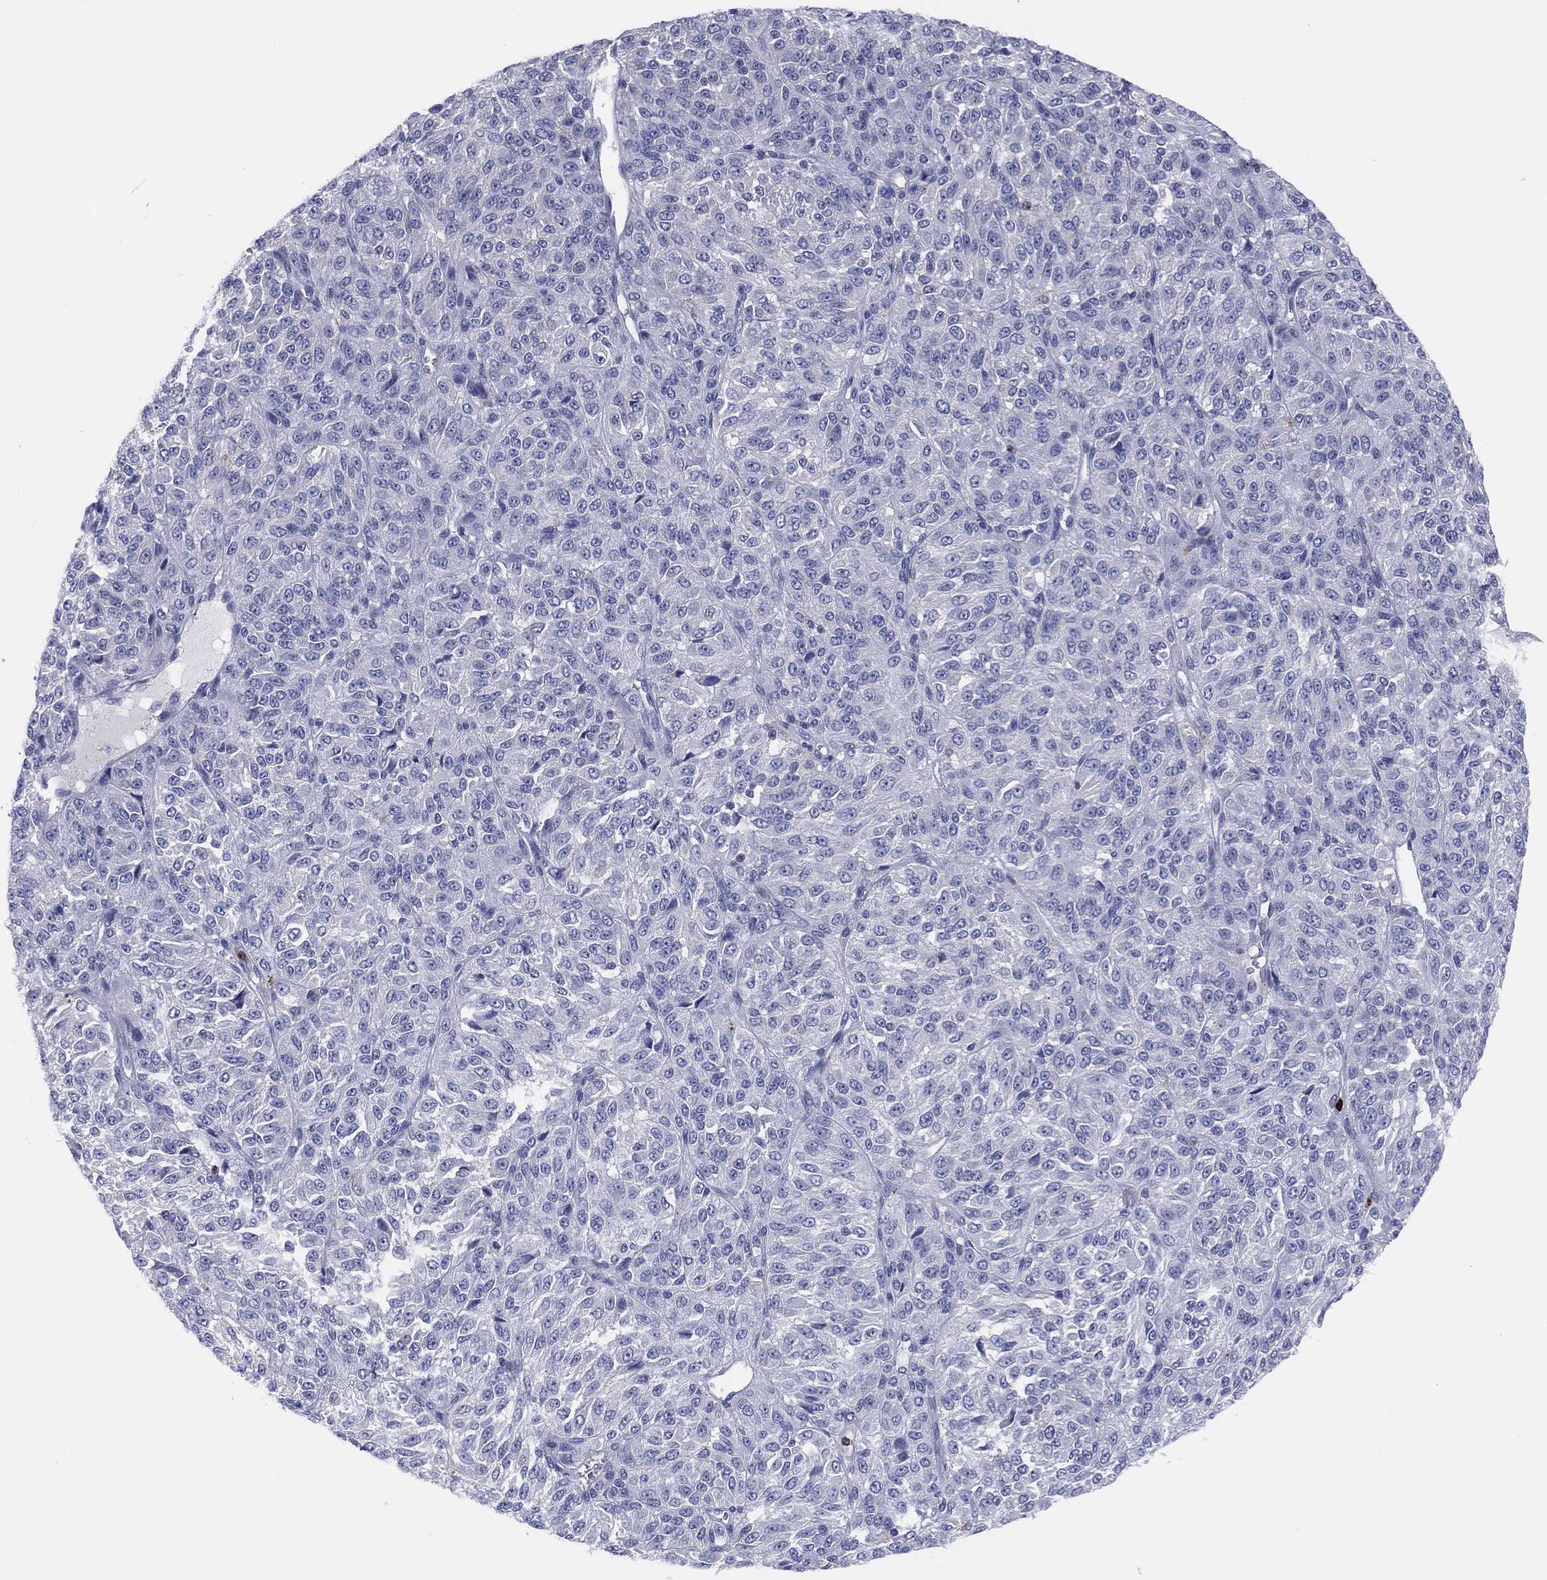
{"staining": {"intensity": "negative", "quantity": "none", "location": "none"}, "tissue": "melanoma", "cell_type": "Tumor cells", "image_type": "cancer", "snomed": [{"axis": "morphology", "description": "Malignant melanoma, Metastatic site"}, {"axis": "topography", "description": "Brain"}], "caption": "DAB (3,3'-diaminobenzidine) immunohistochemical staining of human melanoma shows no significant expression in tumor cells.", "gene": "PLAC8", "patient": {"sex": "female", "age": 56}}